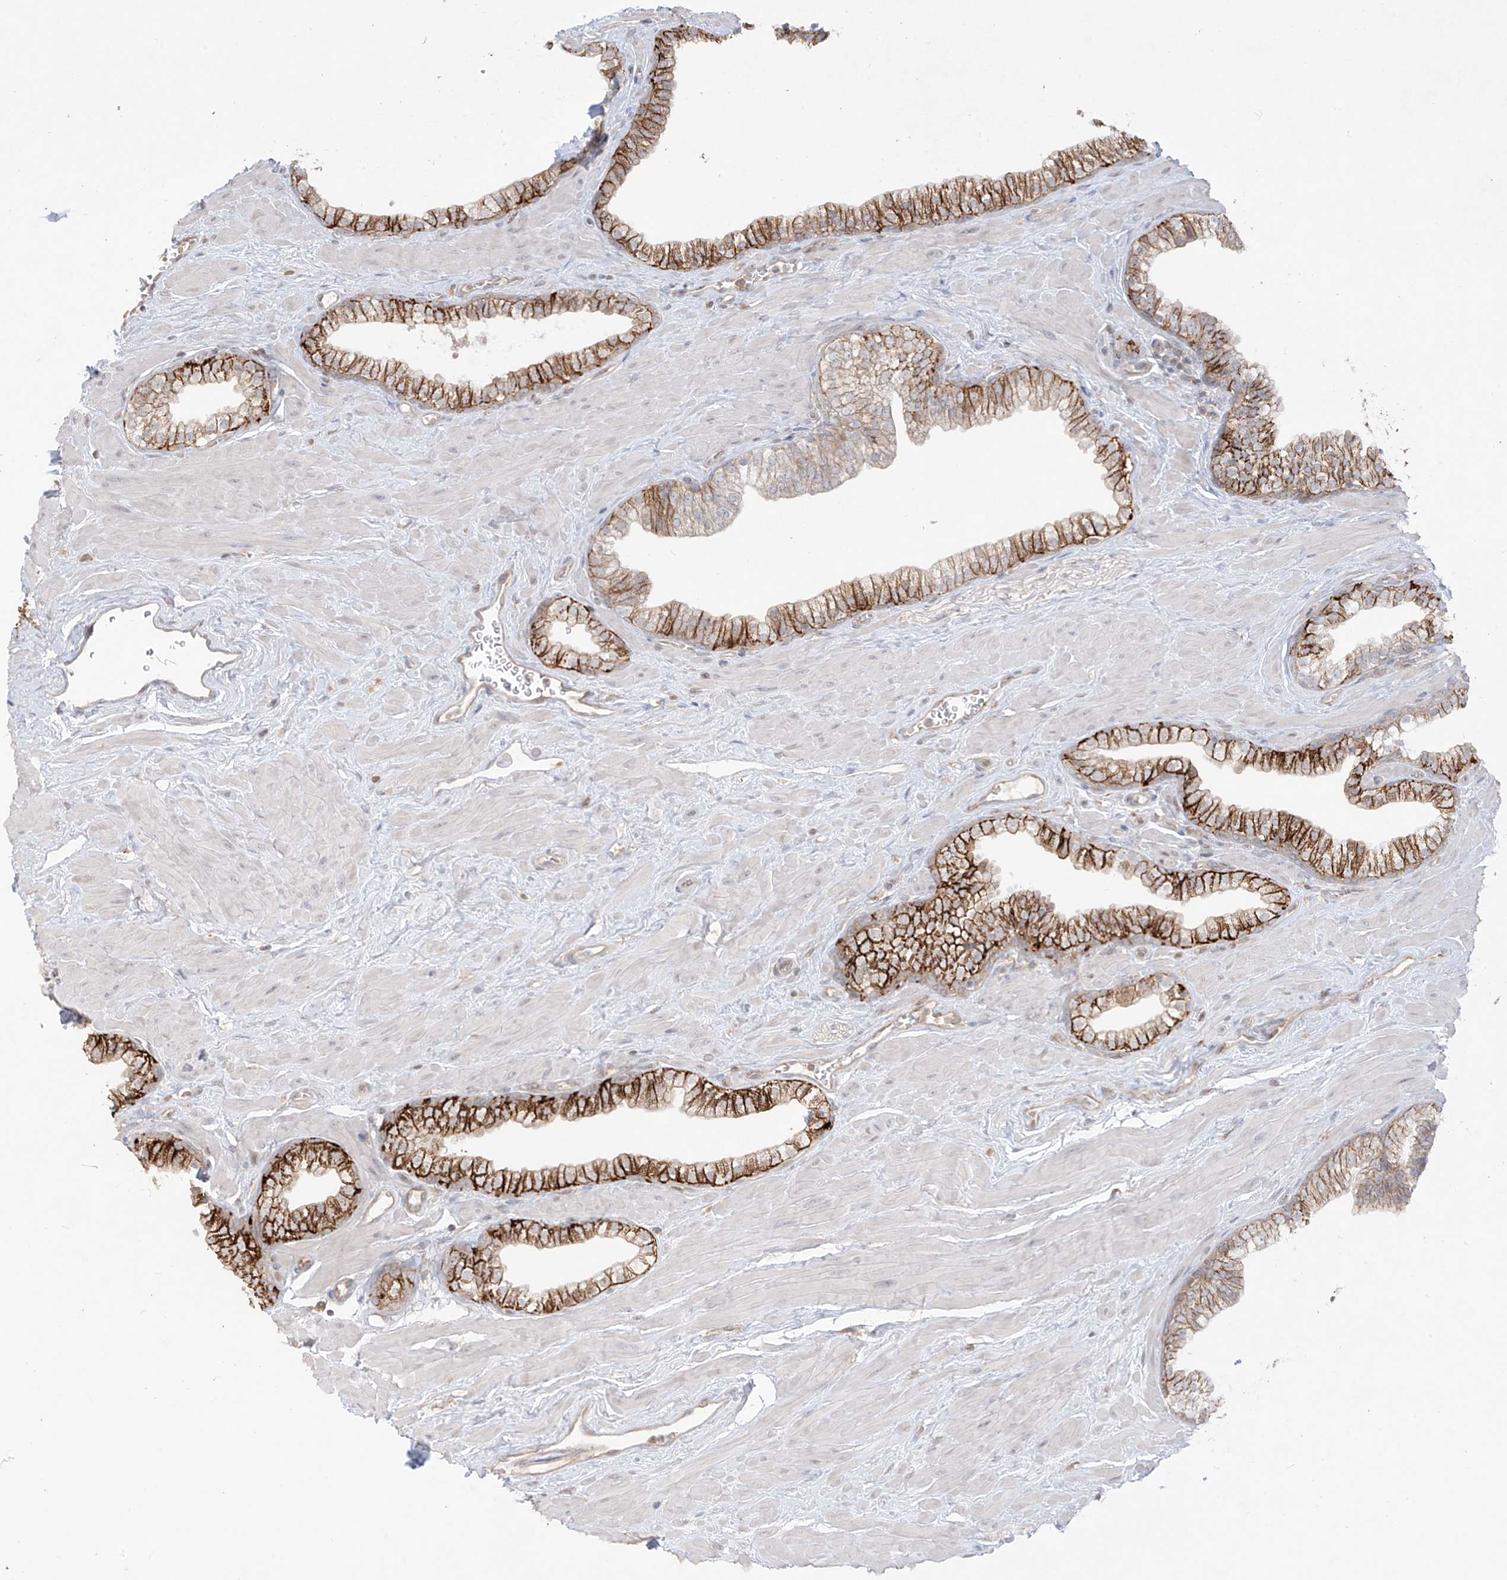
{"staining": {"intensity": "strong", "quantity": "25%-75%", "location": "cytoplasmic/membranous"}, "tissue": "prostate", "cell_type": "Glandular cells", "image_type": "normal", "snomed": [{"axis": "morphology", "description": "Normal tissue, NOS"}, {"axis": "morphology", "description": "Urothelial carcinoma, Low grade"}, {"axis": "topography", "description": "Urinary bladder"}, {"axis": "topography", "description": "Prostate"}], "caption": "Immunohistochemistry (IHC) histopathology image of normal prostate: prostate stained using IHC reveals high levels of strong protein expression localized specifically in the cytoplasmic/membranous of glandular cells, appearing as a cytoplasmic/membranous brown color.", "gene": "ANGEL2", "patient": {"sex": "male", "age": 60}}